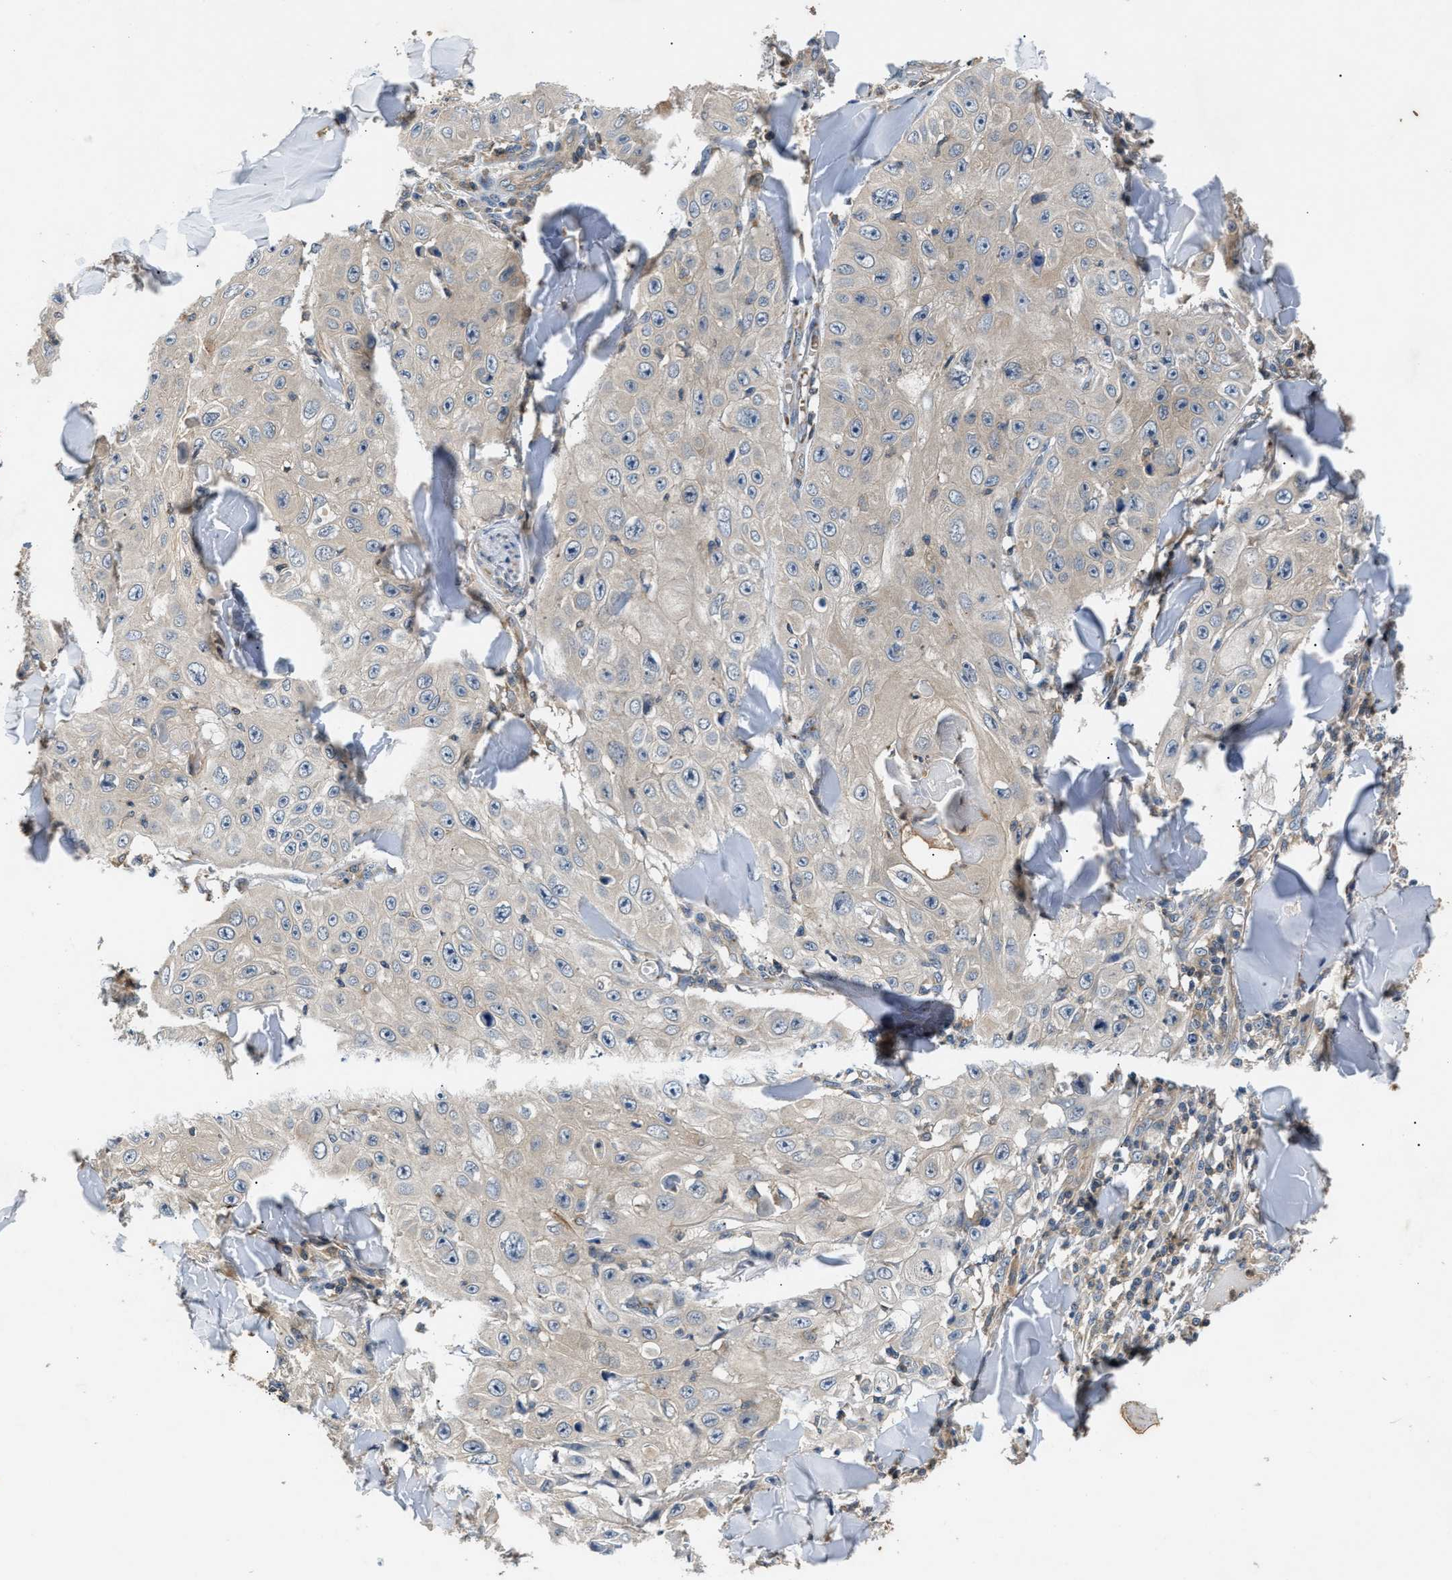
{"staining": {"intensity": "negative", "quantity": "none", "location": "none"}, "tissue": "skin cancer", "cell_type": "Tumor cells", "image_type": "cancer", "snomed": [{"axis": "morphology", "description": "Squamous cell carcinoma, NOS"}, {"axis": "topography", "description": "Skin"}], "caption": "DAB immunohistochemical staining of skin cancer (squamous cell carcinoma) exhibits no significant expression in tumor cells. Brightfield microscopy of IHC stained with DAB (3,3'-diaminobenzidine) (brown) and hematoxylin (blue), captured at high magnification.", "gene": "CHUK", "patient": {"sex": "male", "age": 86}}